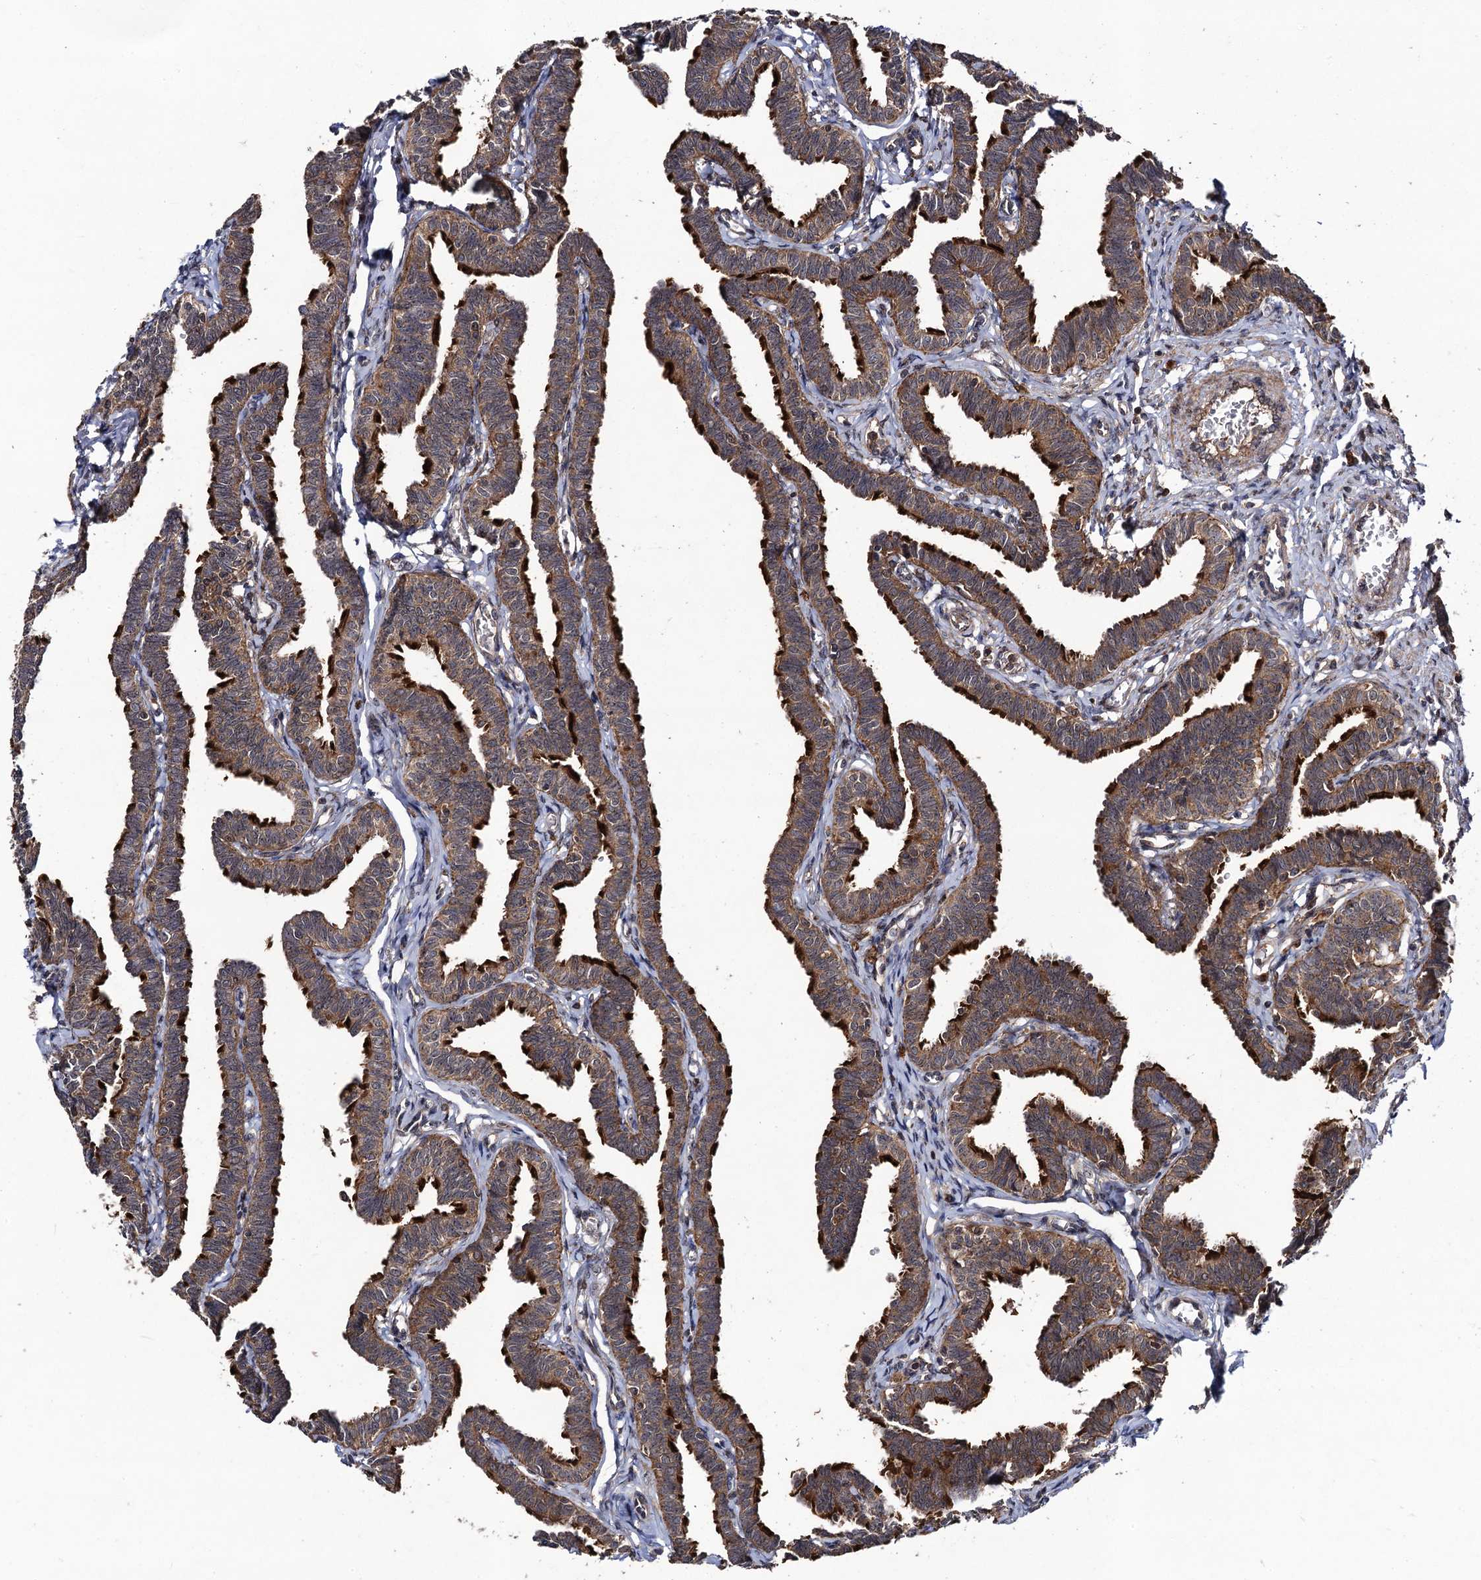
{"staining": {"intensity": "strong", "quantity": ">75%", "location": "cytoplasmic/membranous"}, "tissue": "fallopian tube", "cell_type": "Glandular cells", "image_type": "normal", "snomed": [{"axis": "morphology", "description": "Normal tissue, NOS"}, {"axis": "topography", "description": "Fallopian tube"}, {"axis": "topography", "description": "Ovary"}], "caption": "A brown stain labels strong cytoplasmic/membranous expression of a protein in glandular cells of normal human fallopian tube.", "gene": "KXD1", "patient": {"sex": "female", "age": 23}}